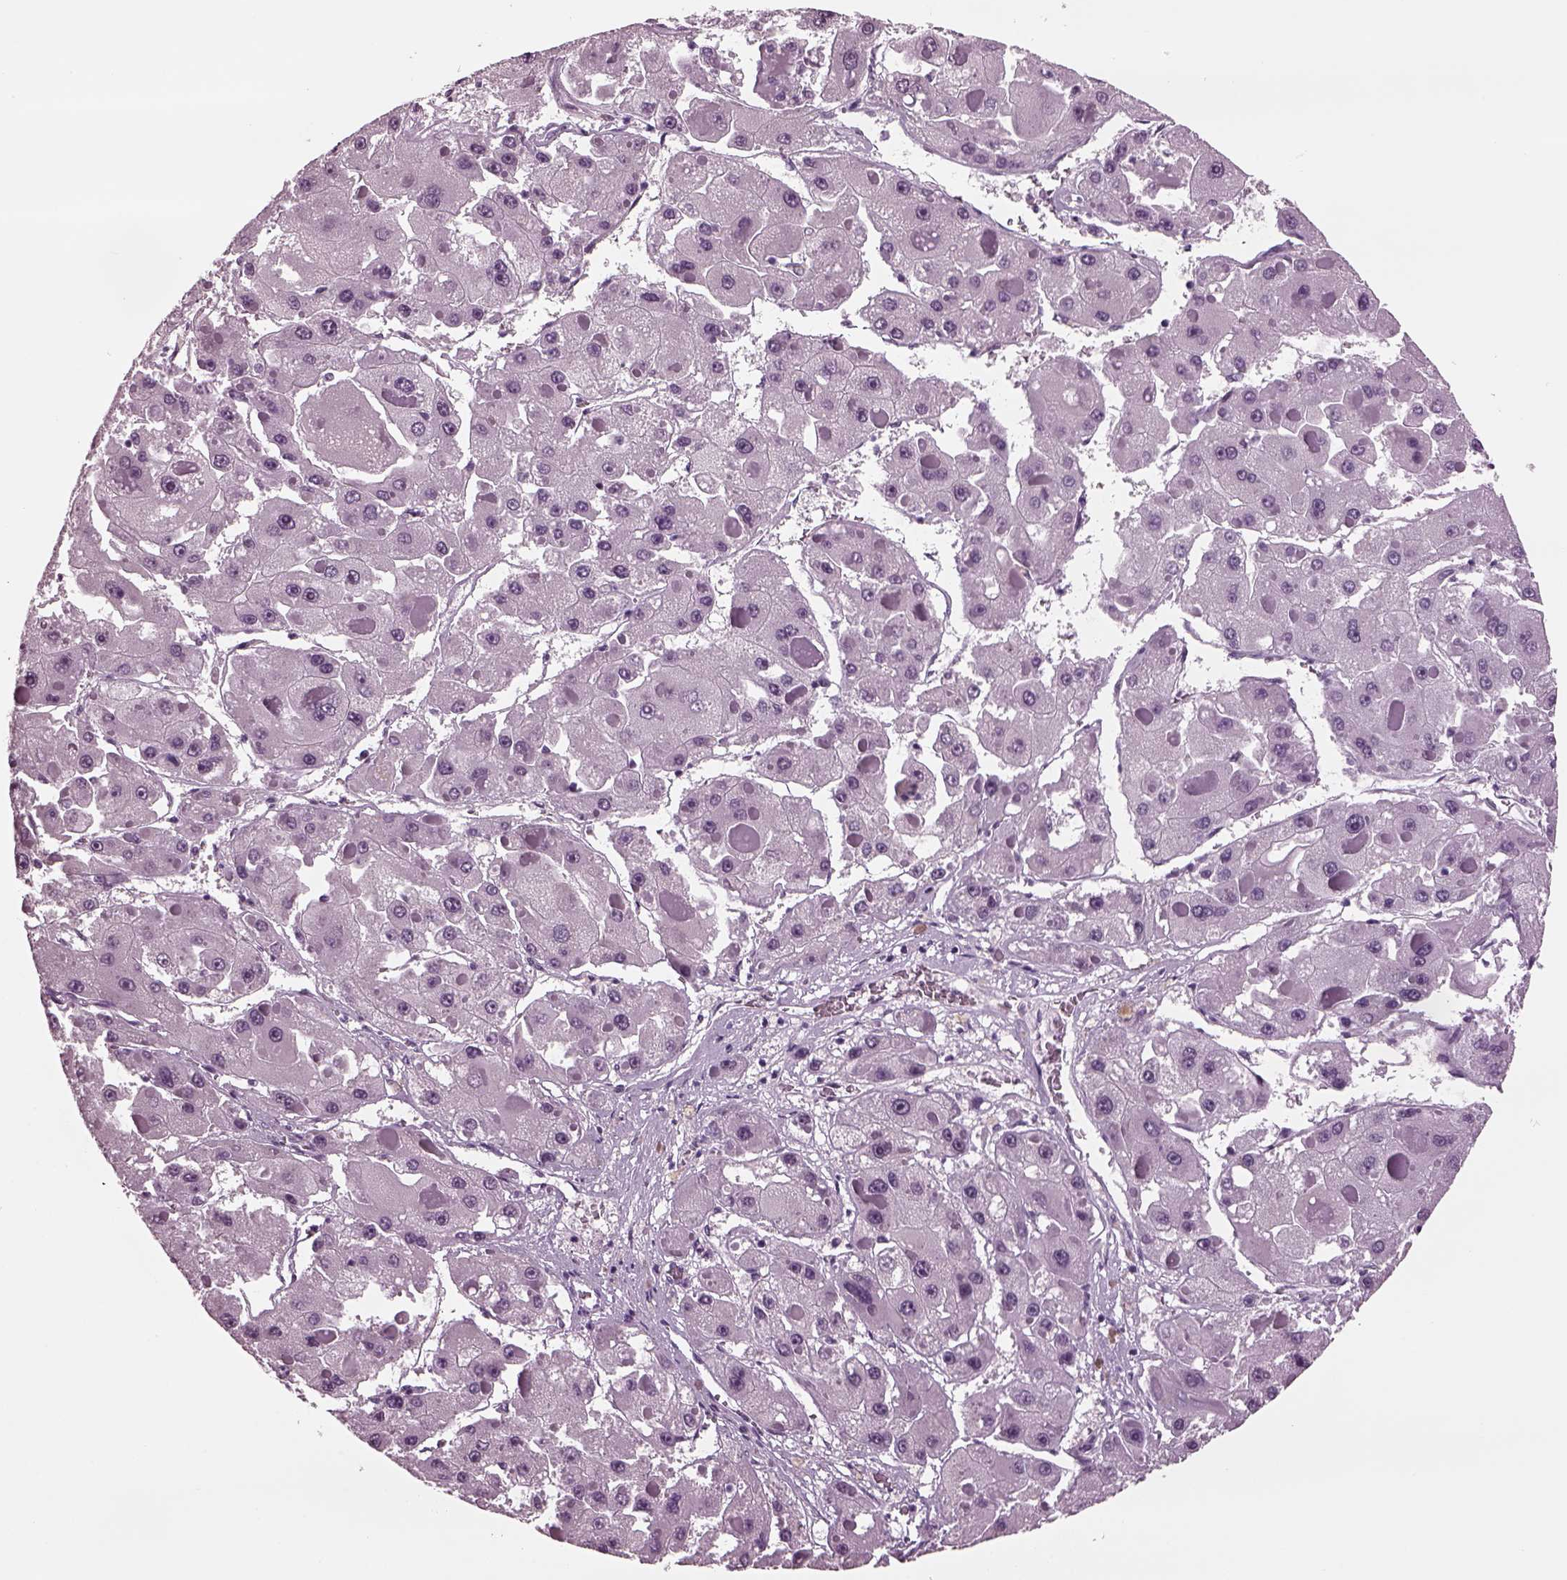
{"staining": {"intensity": "negative", "quantity": "none", "location": "none"}, "tissue": "liver cancer", "cell_type": "Tumor cells", "image_type": "cancer", "snomed": [{"axis": "morphology", "description": "Carcinoma, Hepatocellular, NOS"}, {"axis": "topography", "description": "Liver"}], "caption": "Histopathology image shows no significant protein staining in tumor cells of liver cancer. (Stains: DAB IHC with hematoxylin counter stain, Microscopy: brightfield microscopy at high magnification).", "gene": "TPPP2", "patient": {"sex": "female", "age": 73}}